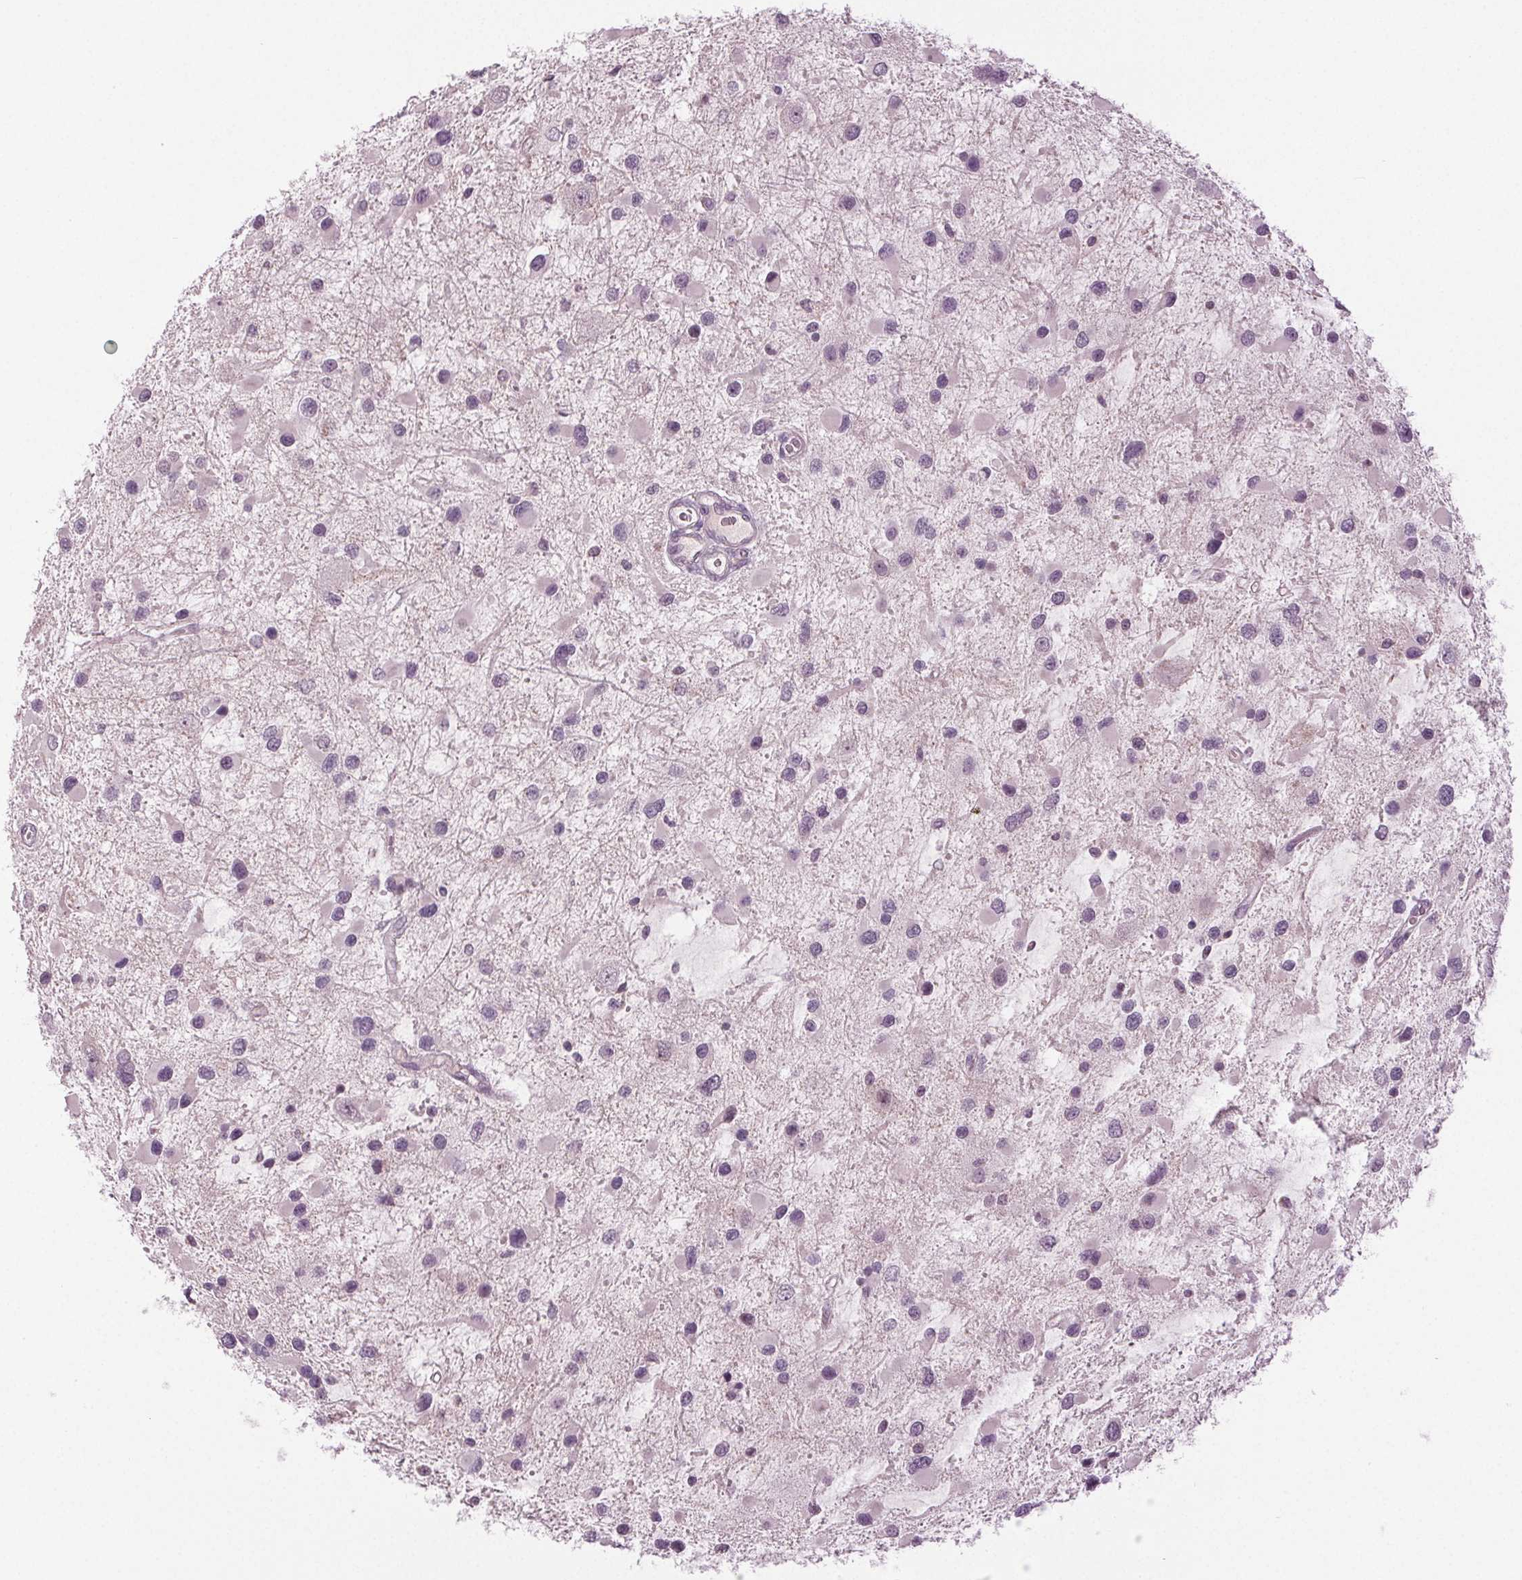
{"staining": {"intensity": "negative", "quantity": "none", "location": "none"}, "tissue": "glioma", "cell_type": "Tumor cells", "image_type": "cancer", "snomed": [{"axis": "morphology", "description": "Glioma, malignant, Low grade"}, {"axis": "topography", "description": "Brain"}], "caption": "The histopathology image shows no significant positivity in tumor cells of glioma.", "gene": "DNAH12", "patient": {"sex": "female", "age": 32}}